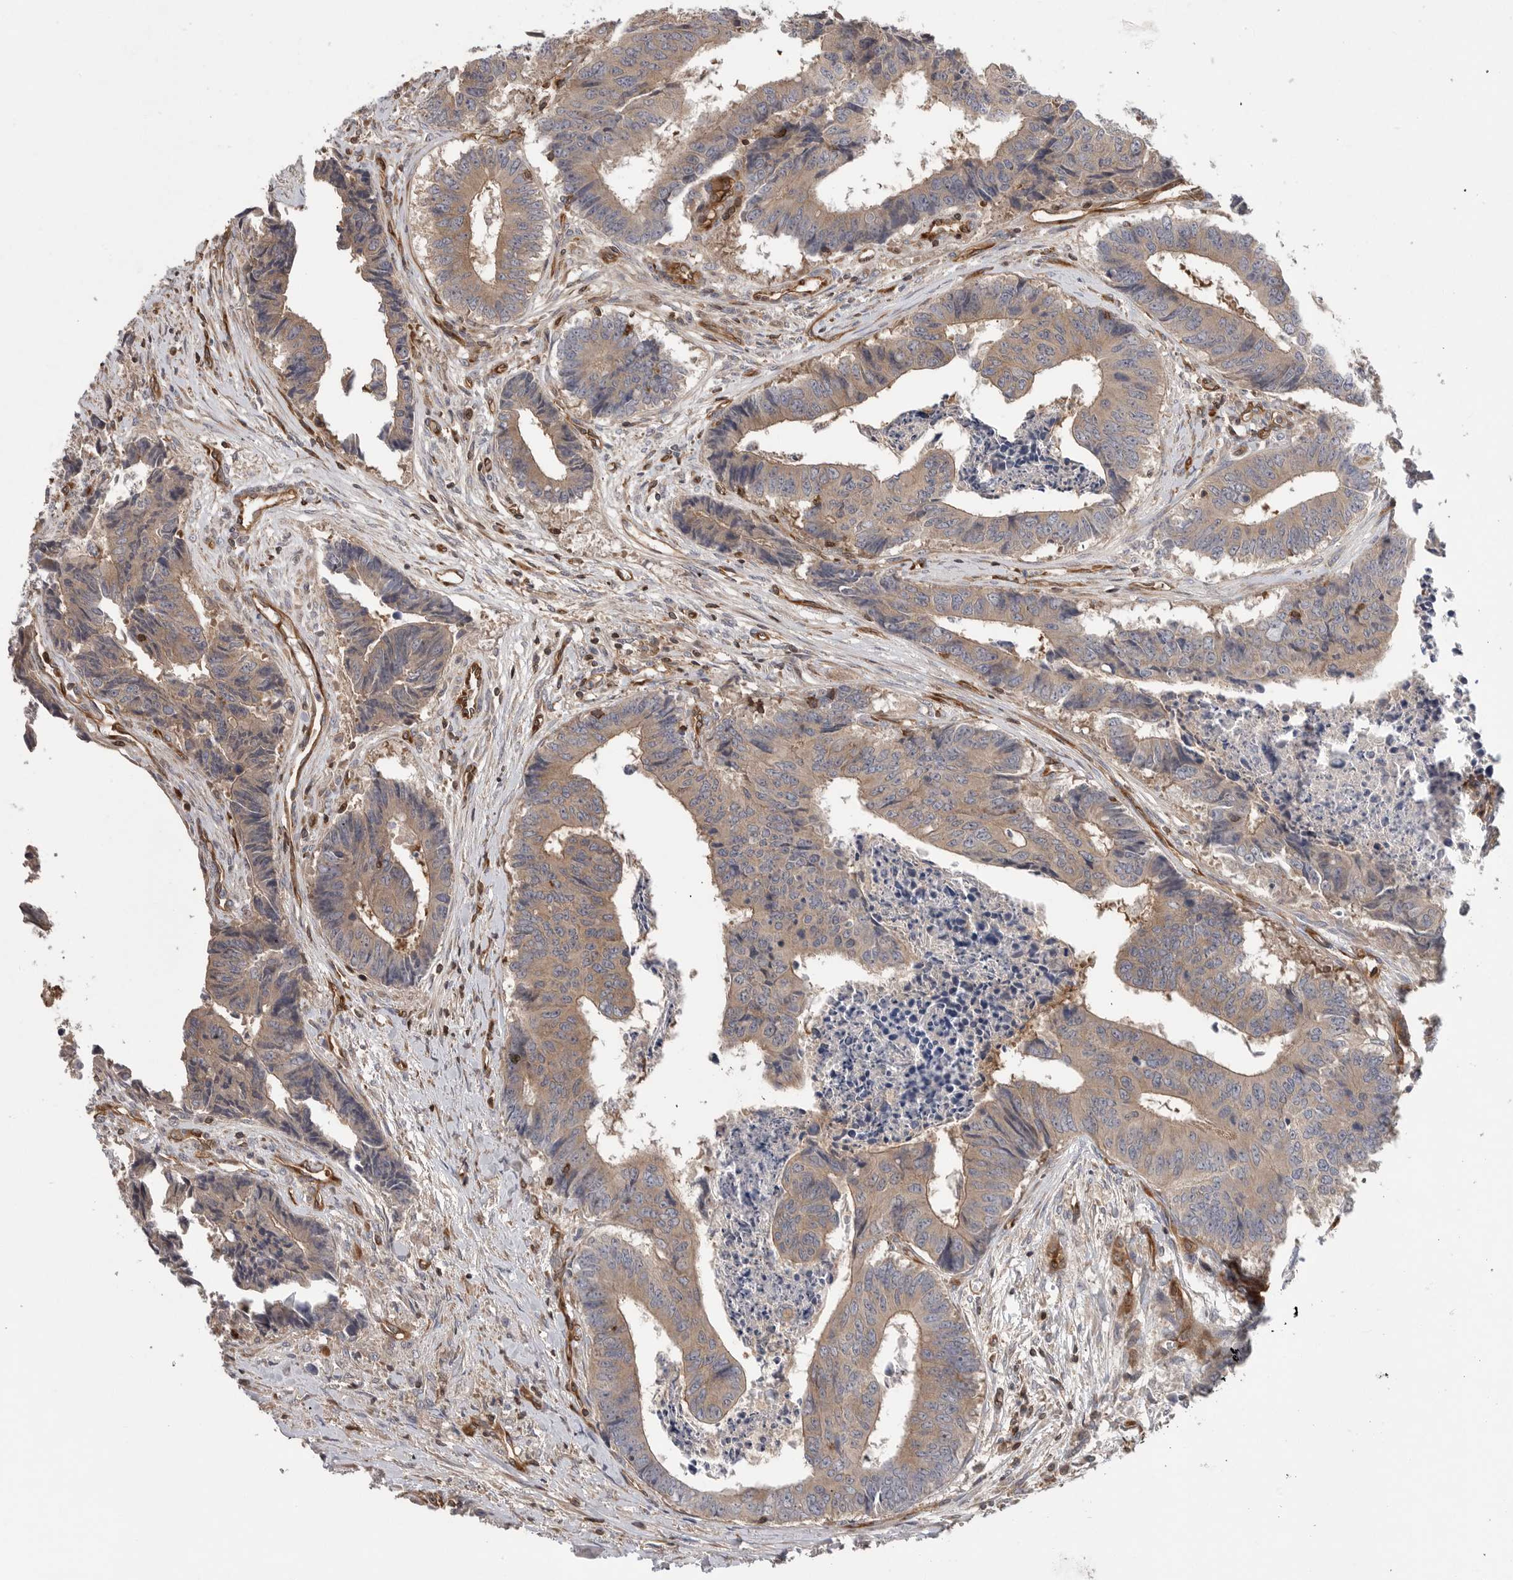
{"staining": {"intensity": "moderate", "quantity": ">75%", "location": "cytoplasmic/membranous"}, "tissue": "colorectal cancer", "cell_type": "Tumor cells", "image_type": "cancer", "snomed": [{"axis": "morphology", "description": "Adenocarcinoma, NOS"}, {"axis": "topography", "description": "Rectum"}], "caption": "Colorectal cancer (adenocarcinoma) tissue displays moderate cytoplasmic/membranous positivity in approximately >75% of tumor cells, visualized by immunohistochemistry.", "gene": "PRKCH", "patient": {"sex": "male", "age": 84}}